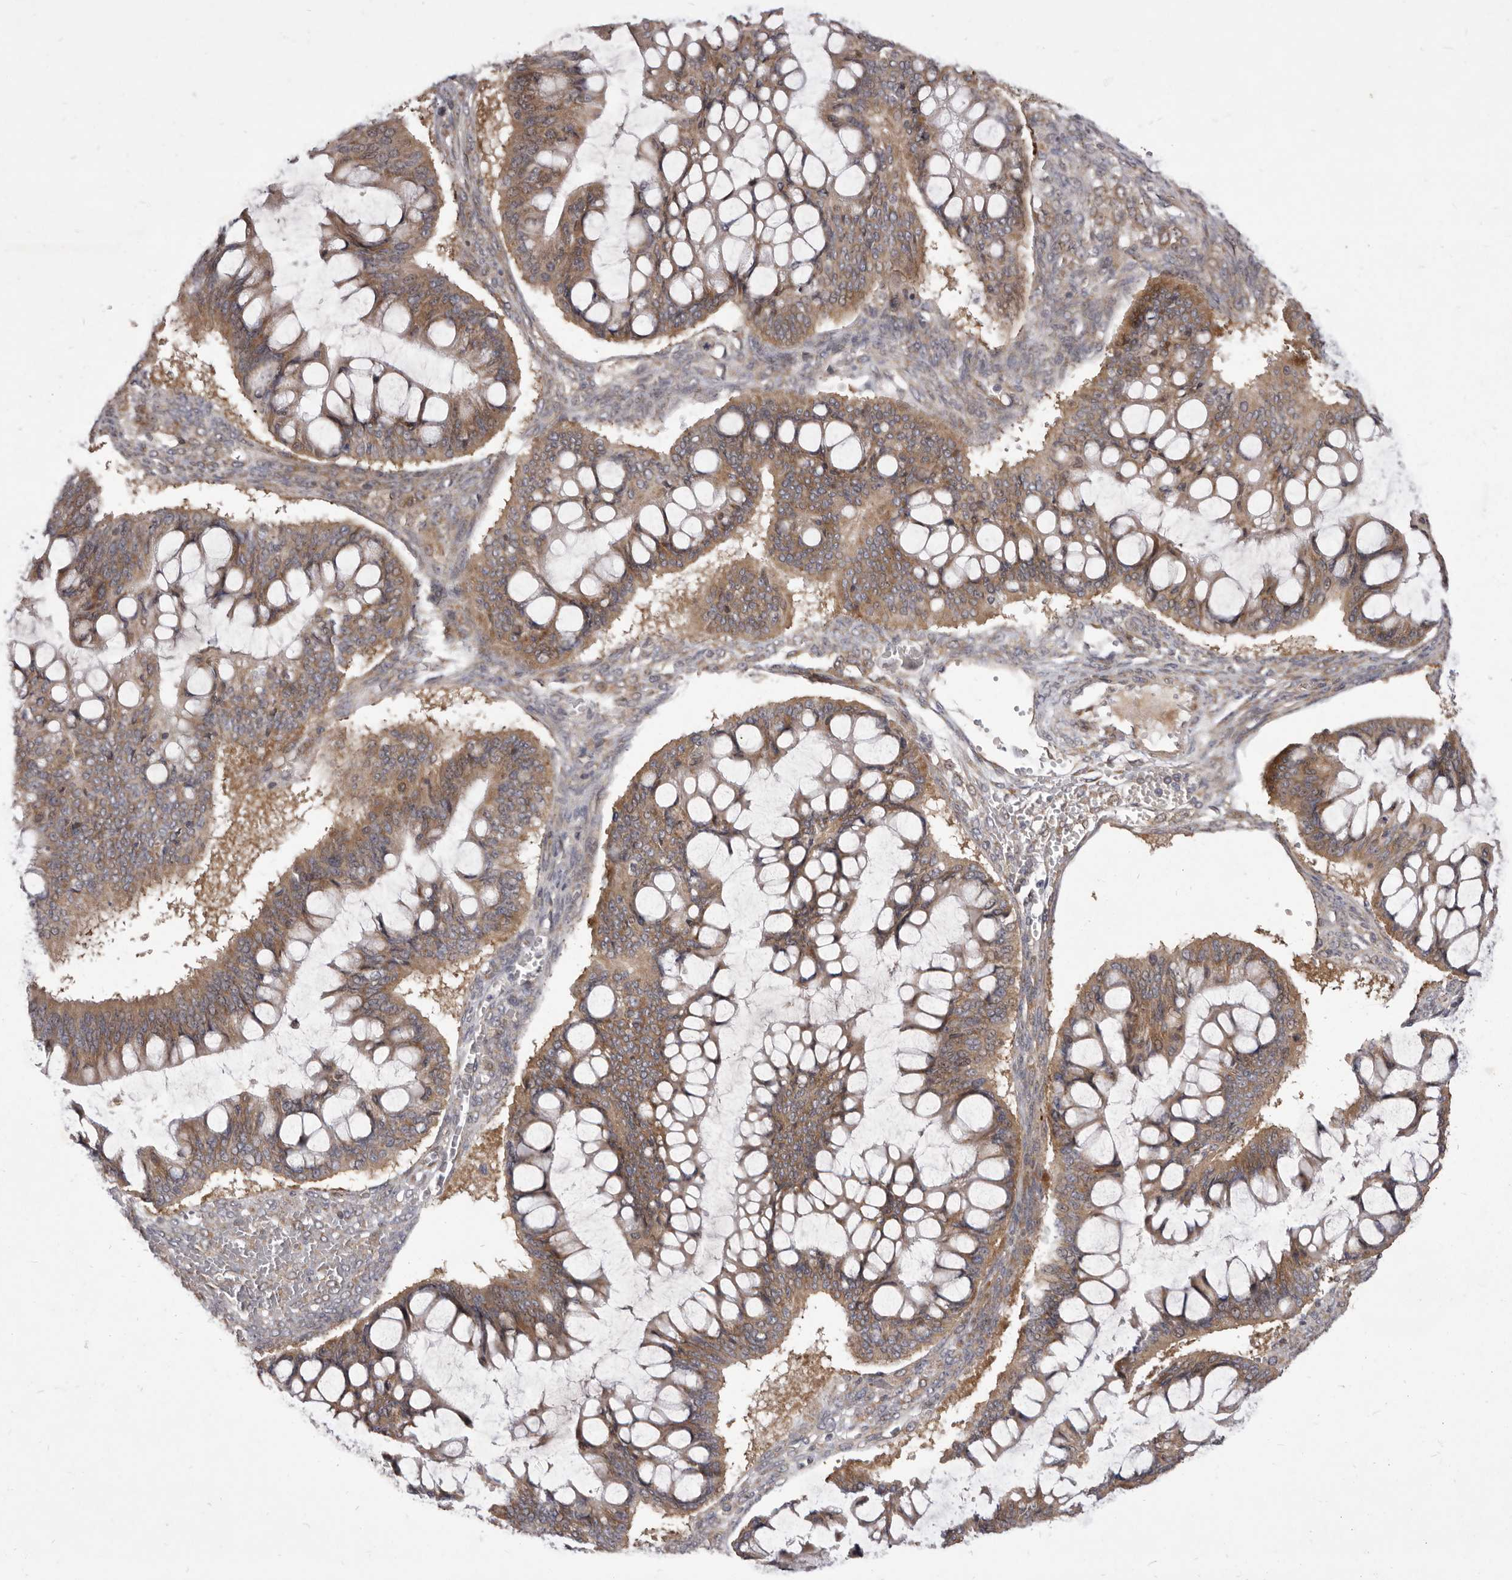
{"staining": {"intensity": "moderate", "quantity": ">75%", "location": "cytoplasmic/membranous"}, "tissue": "ovarian cancer", "cell_type": "Tumor cells", "image_type": "cancer", "snomed": [{"axis": "morphology", "description": "Cystadenocarcinoma, mucinous, NOS"}, {"axis": "topography", "description": "Ovary"}], "caption": "An image showing moderate cytoplasmic/membranous staining in about >75% of tumor cells in ovarian cancer, as visualized by brown immunohistochemical staining.", "gene": "TBC1D8B", "patient": {"sex": "female", "age": 73}}